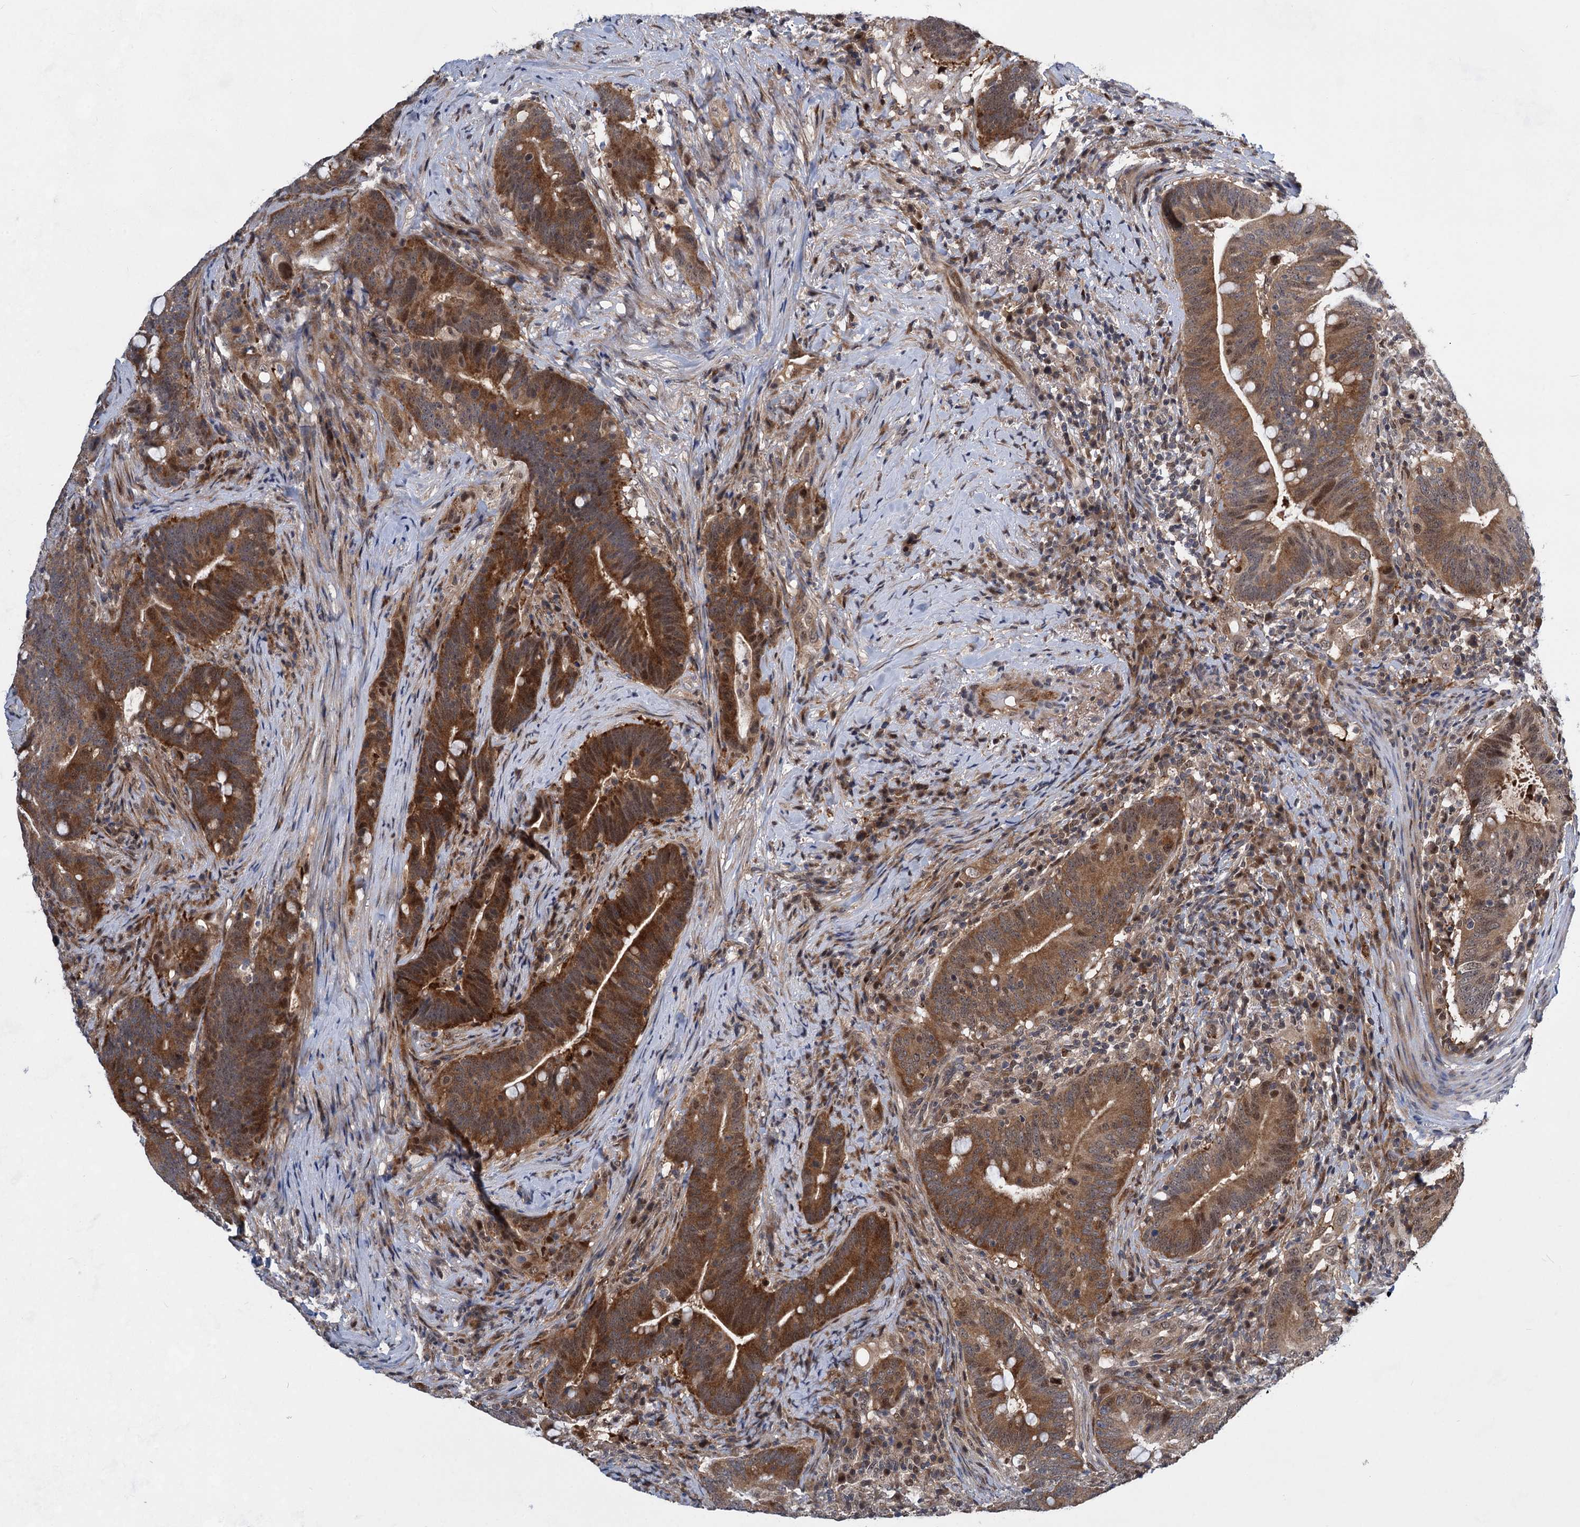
{"staining": {"intensity": "strong", "quantity": ">75%", "location": "cytoplasmic/membranous,nuclear"}, "tissue": "colorectal cancer", "cell_type": "Tumor cells", "image_type": "cancer", "snomed": [{"axis": "morphology", "description": "Adenocarcinoma, NOS"}, {"axis": "topography", "description": "Colon"}], "caption": "Colorectal cancer (adenocarcinoma) tissue shows strong cytoplasmic/membranous and nuclear expression in about >75% of tumor cells, visualized by immunohistochemistry.", "gene": "GPBP1", "patient": {"sex": "female", "age": 66}}